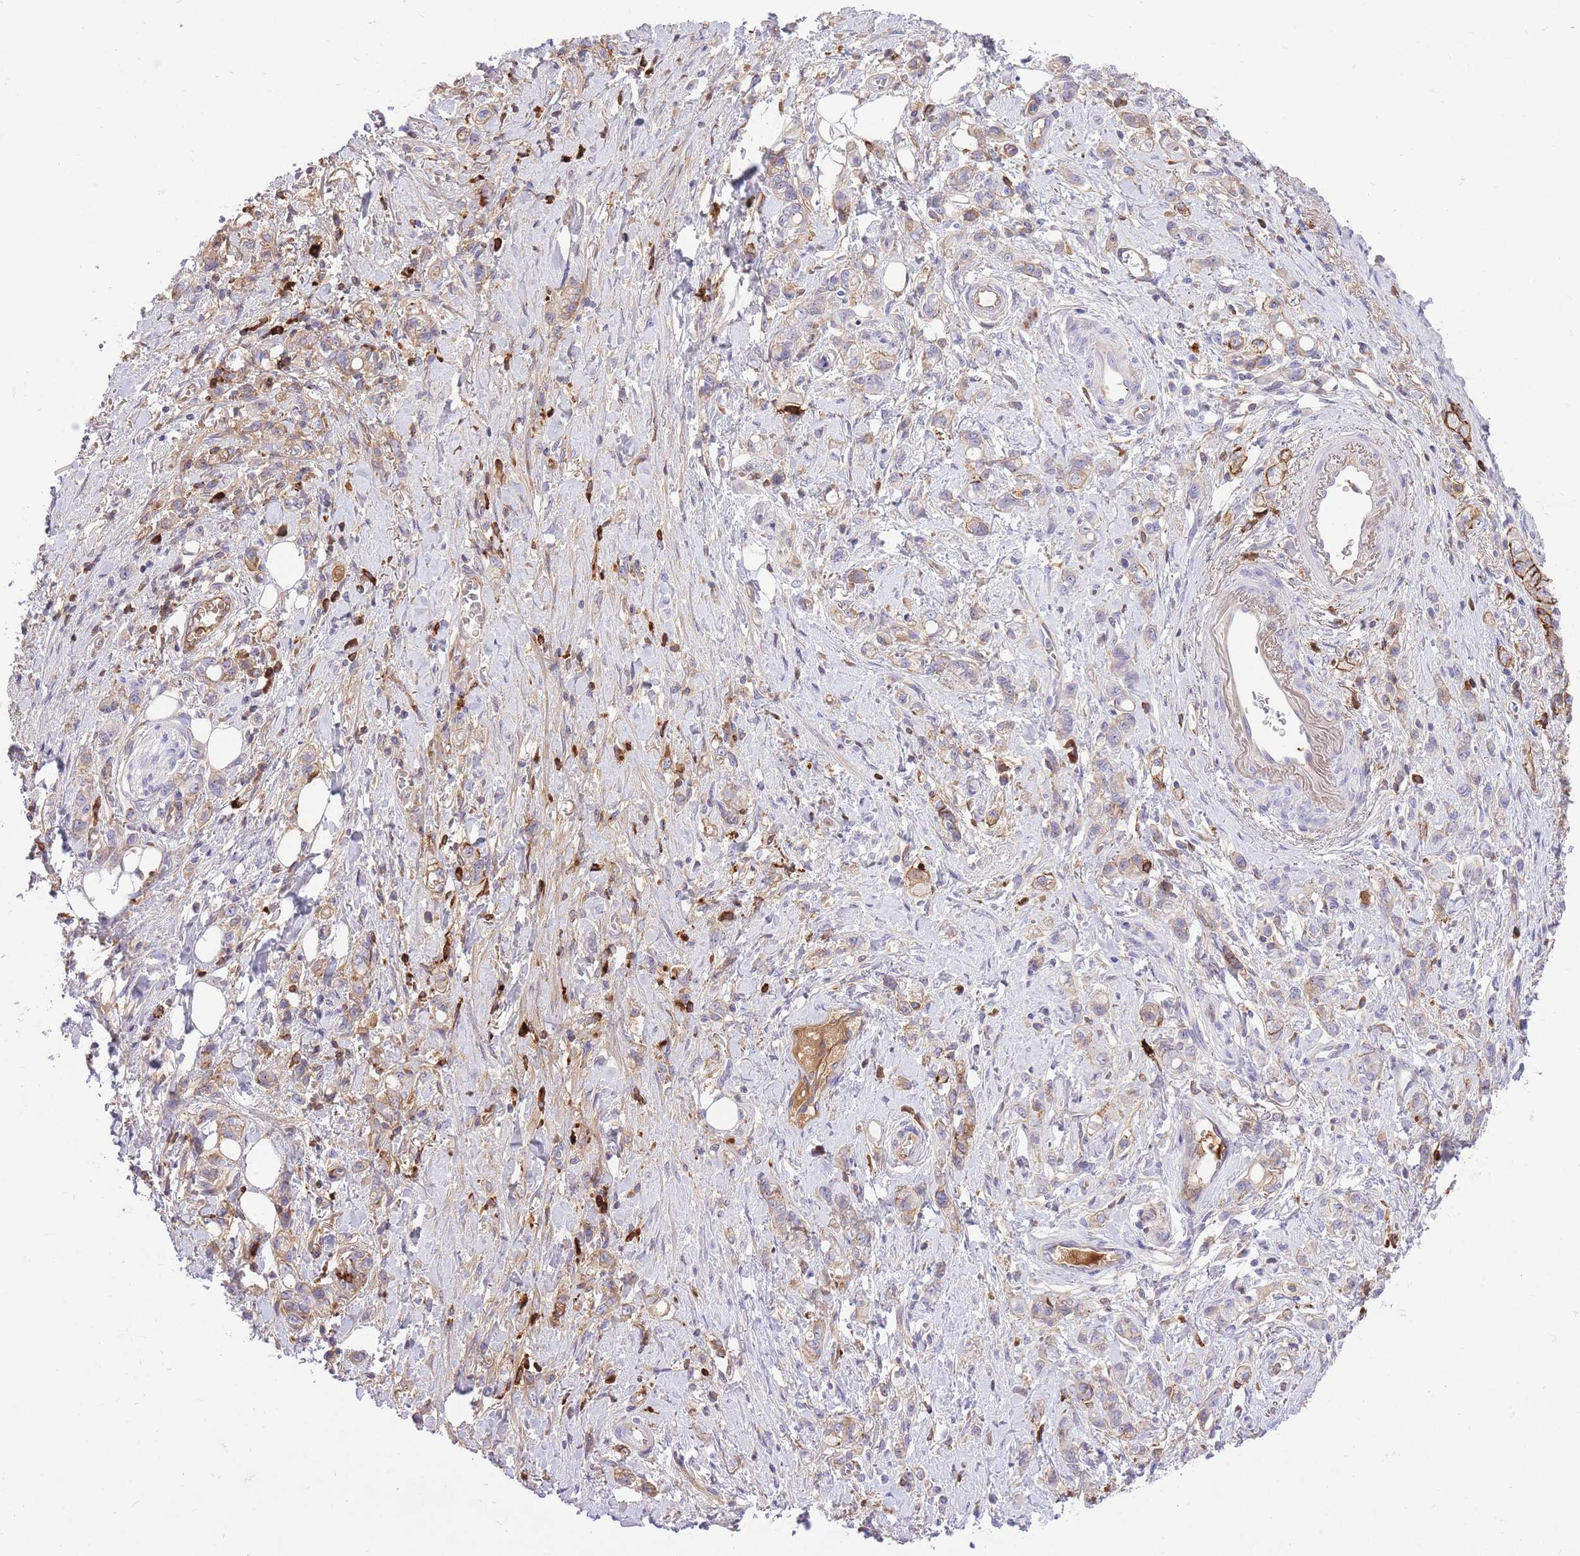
{"staining": {"intensity": "weak", "quantity": "<25%", "location": "cytoplasmic/membranous"}, "tissue": "stomach cancer", "cell_type": "Tumor cells", "image_type": "cancer", "snomed": [{"axis": "morphology", "description": "Adenocarcinoma, NOS"}, {"axis": "topography", "description": "Stomach"}], "caption": "IHC histopathology image of neoplastic tissue: stomach adenocarcinoma stained with DAB displays no significant protein staining in tumor cells.", "gene": "HRG", "patient": {"sex": "male", "age": 77}}